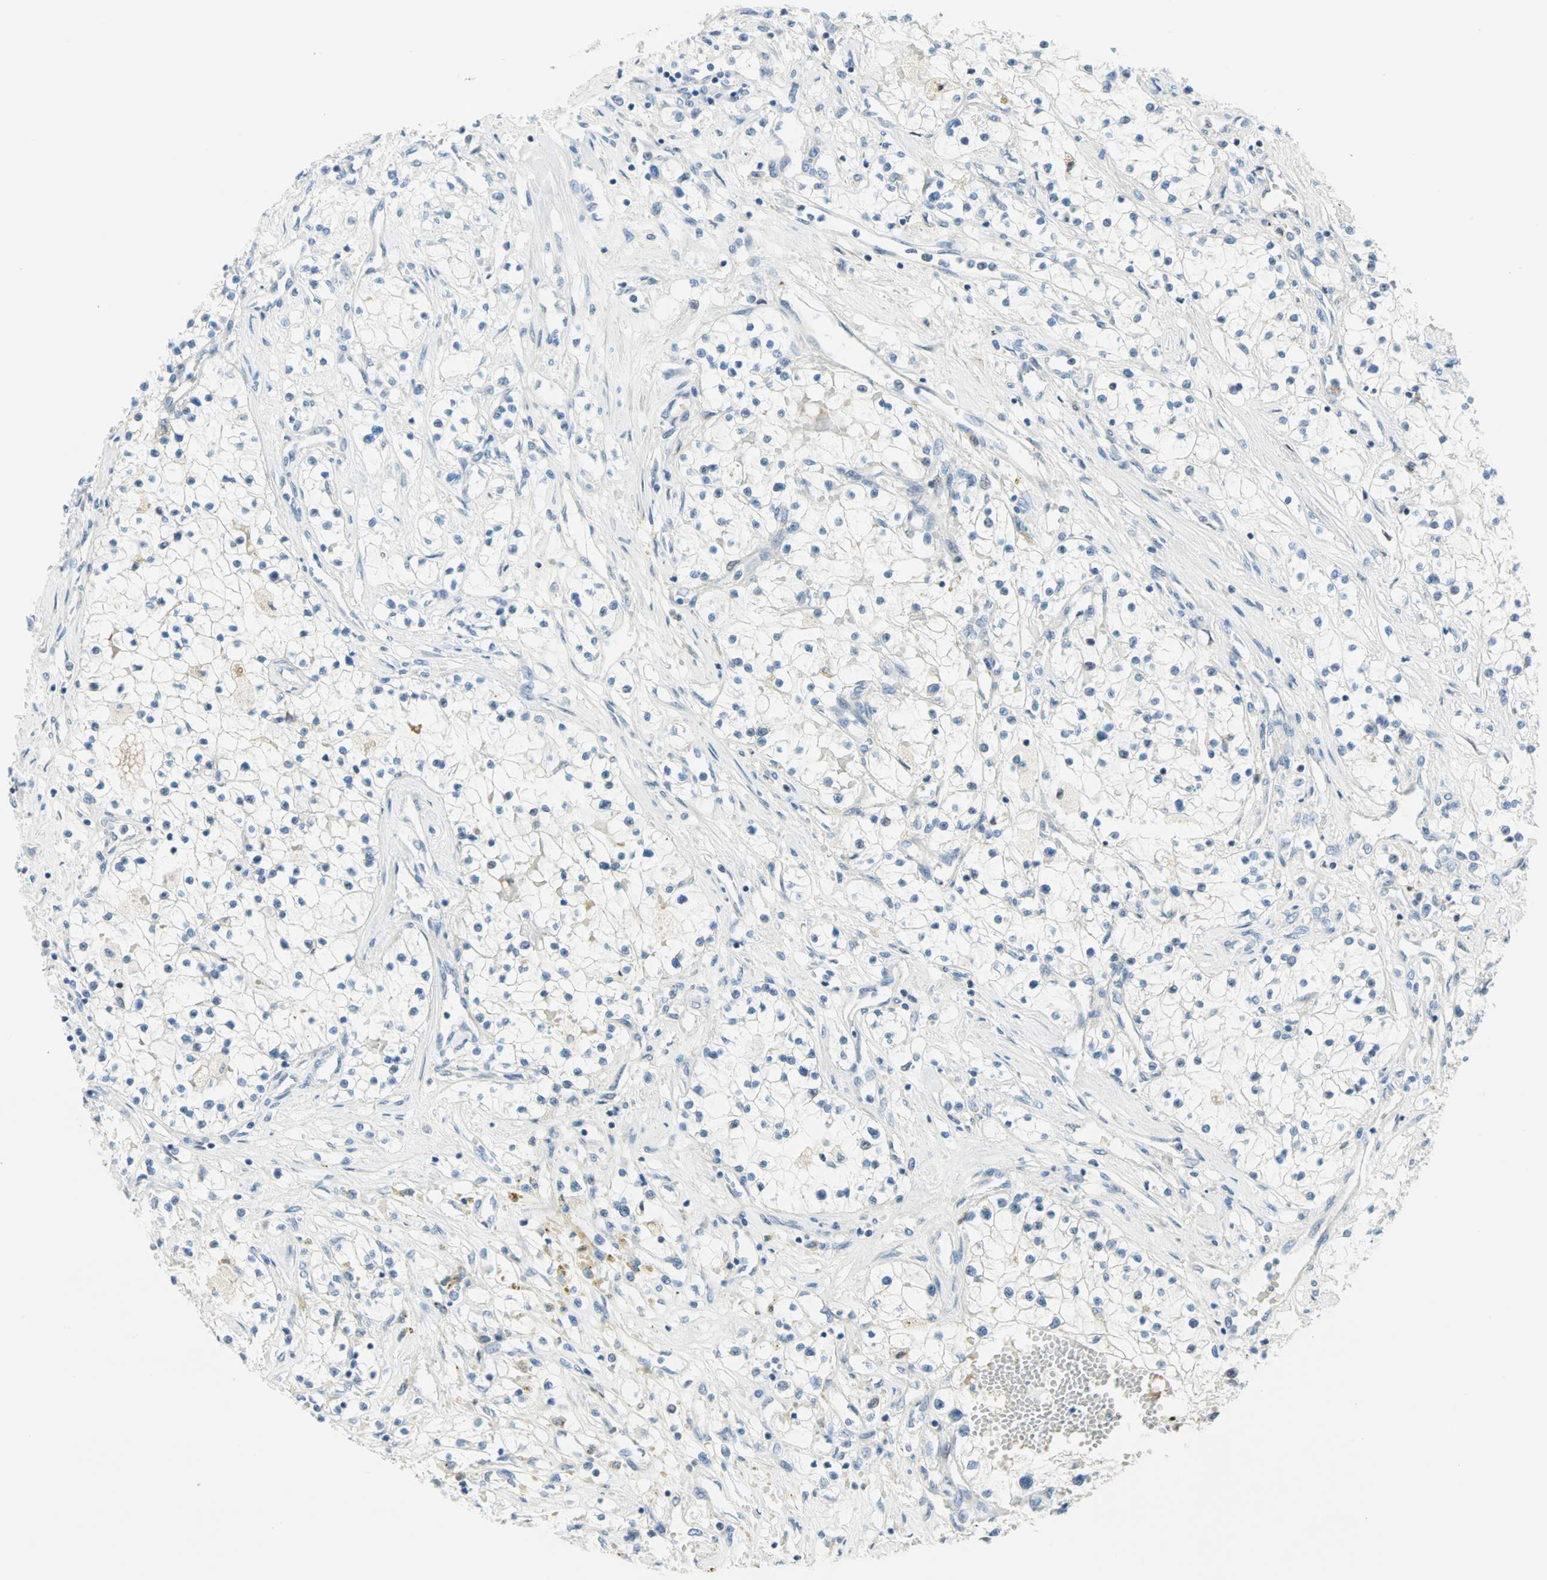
{"staining": {"intensity": "negative", "quantity": "none", "location": "none"}, "tissue": "renal cancer", "cell_type": "Tumor cells", "image_type": "cancer", "snomed": [{"axis": "morphology", "description": "Adenocarcinoma, NOS"}, {"axis": "topography", "description": "Kidney"}], "caption": "The photomicrograph demonstrates no significant positivity in tumor cells of adenocarcinoma (renal).", "gene": "TMEM163", "patient": {"sex": "male", "age": 68}}